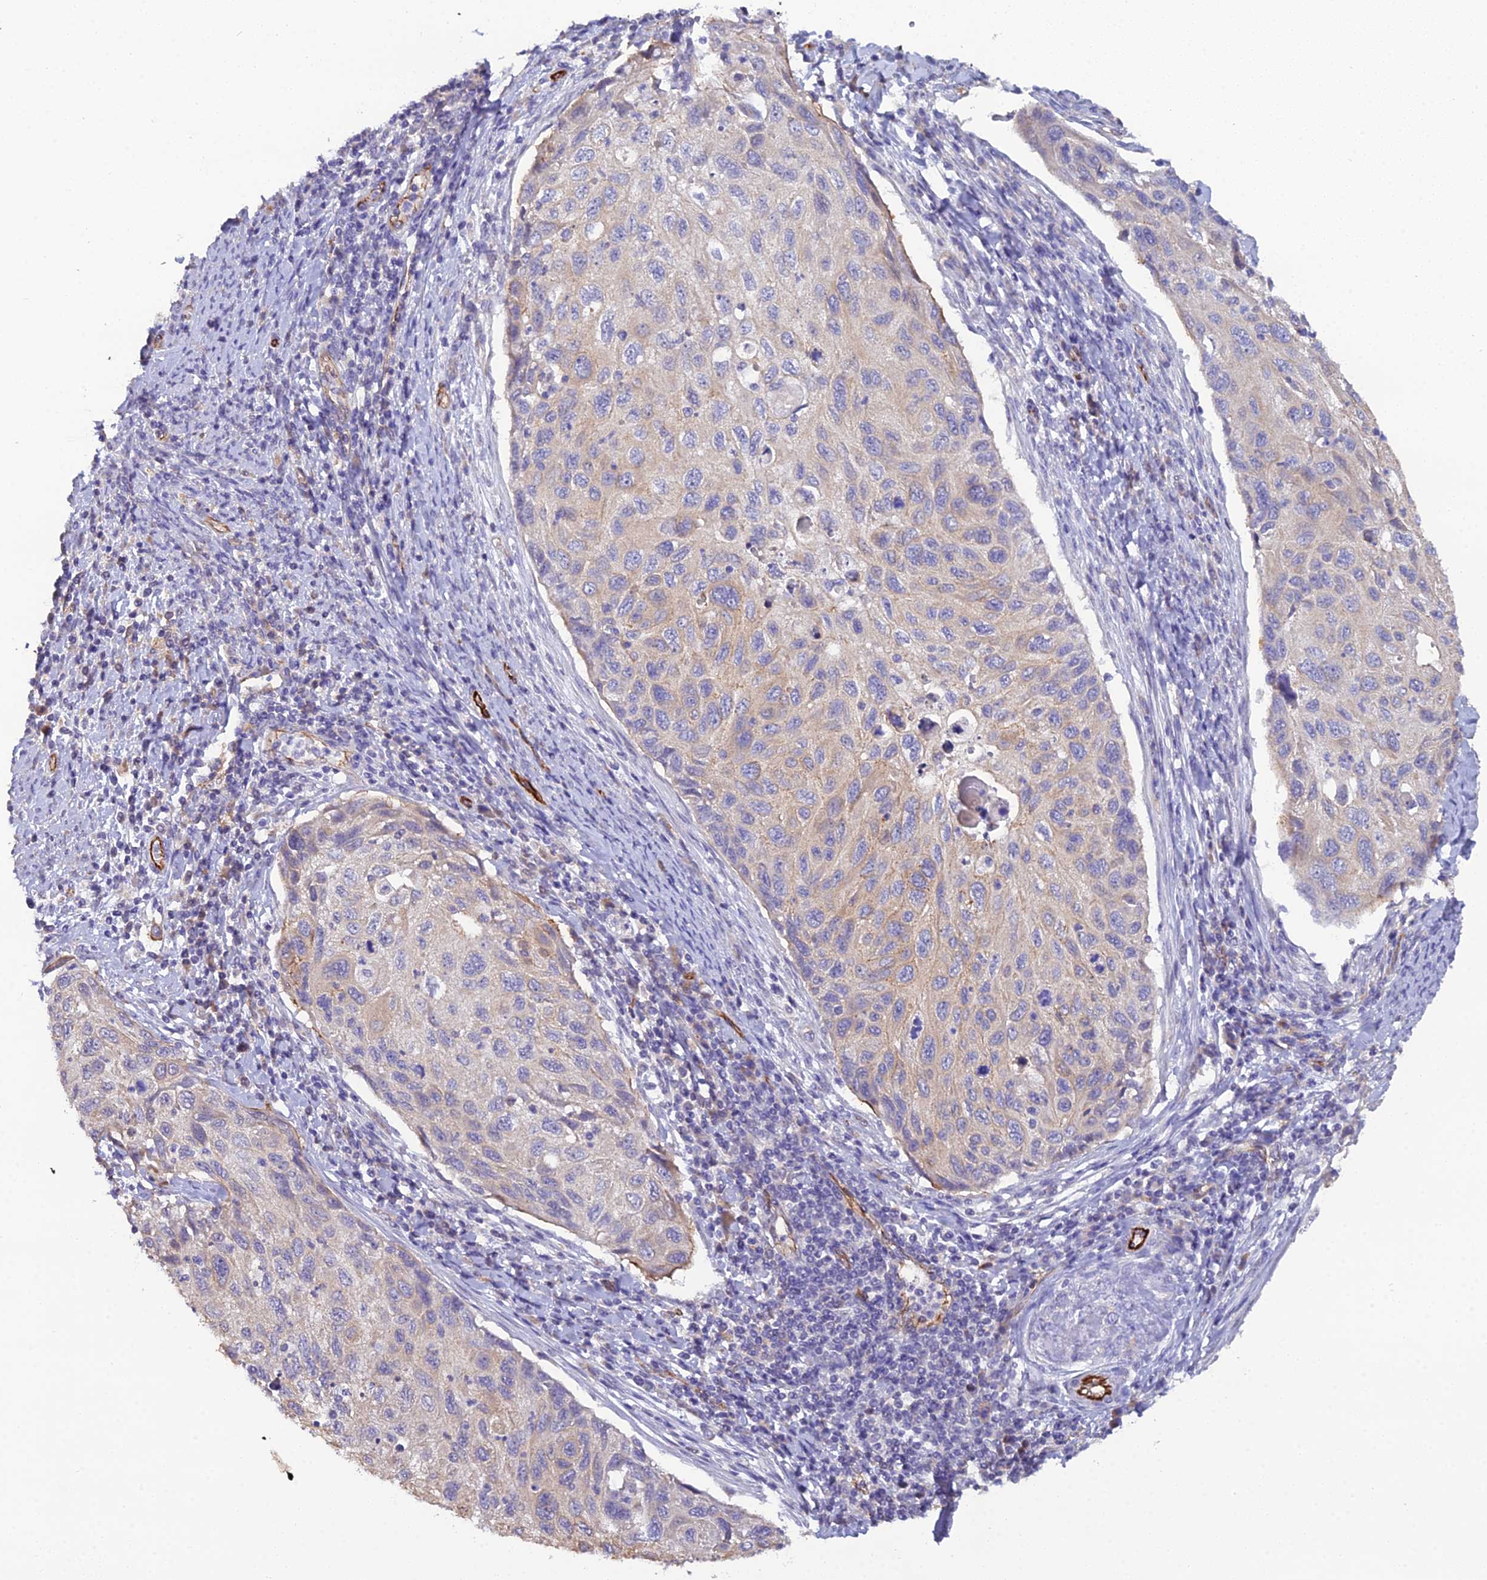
{"staining": {"intensity": "weak", "quantity": "<25%", "location": "cytoplasmic/membranous"}, "tissue": "cervical cancer", "cell_type": "Tumor cells", "image_type": "cancer", "snomed": [{"axis": "morphology", "description": "Squamous cell carcinoma, NOS"}, {"axis": "topography", "description": "Cervix"}], "caption": "DAB (3,3'-diaminobenzidine) immunohistochemical staining of cervical squamous cell carcinoma reveals no significant expression in tumor cells.", "gene": "CFAP47", "patient": {"sex": "female", "age": 70}}